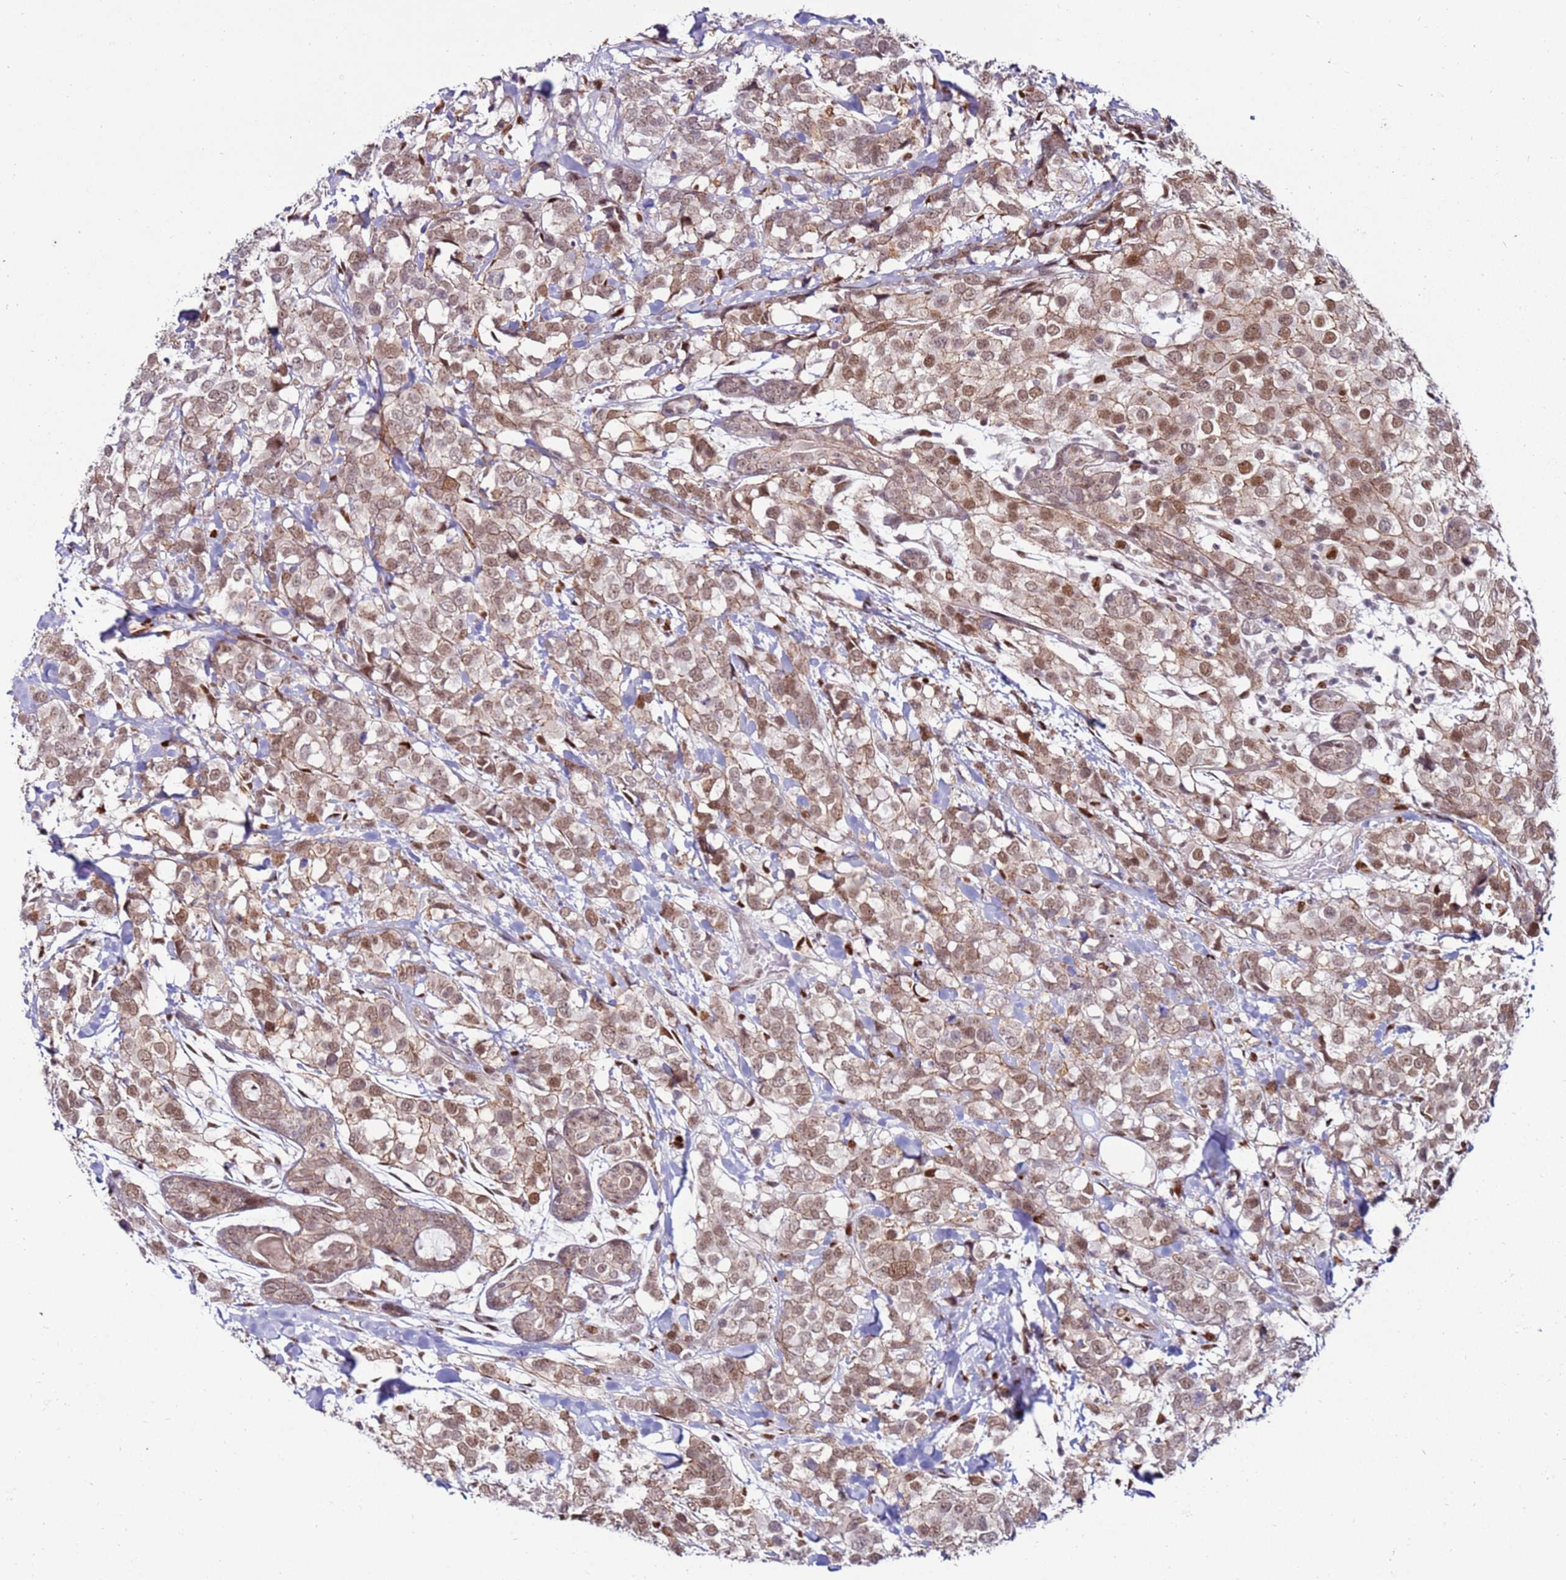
{"staining": {"intensity": "weak", "quantity": ">75%", "location": "nuclear"}, "tissue": "breast cancer", "cell_type": "Tumor cells", "image_type": "cancer", "snomed": [{"axis": "morphology", "description": "Lobular carcinoma"}, {"axis": "topography", "description": "Breast"}], "caption": "This micrograph displays breast cancer (lobular carcinoma) stained with immunohistochemistry (IHC) to label a protein in brown. The nuclear of tumor cells show weak positivity for the protein. Nuclei are counter-stained blue.", "gene": "KPNA4", "patient": {"sex": "female", "age": 59}}